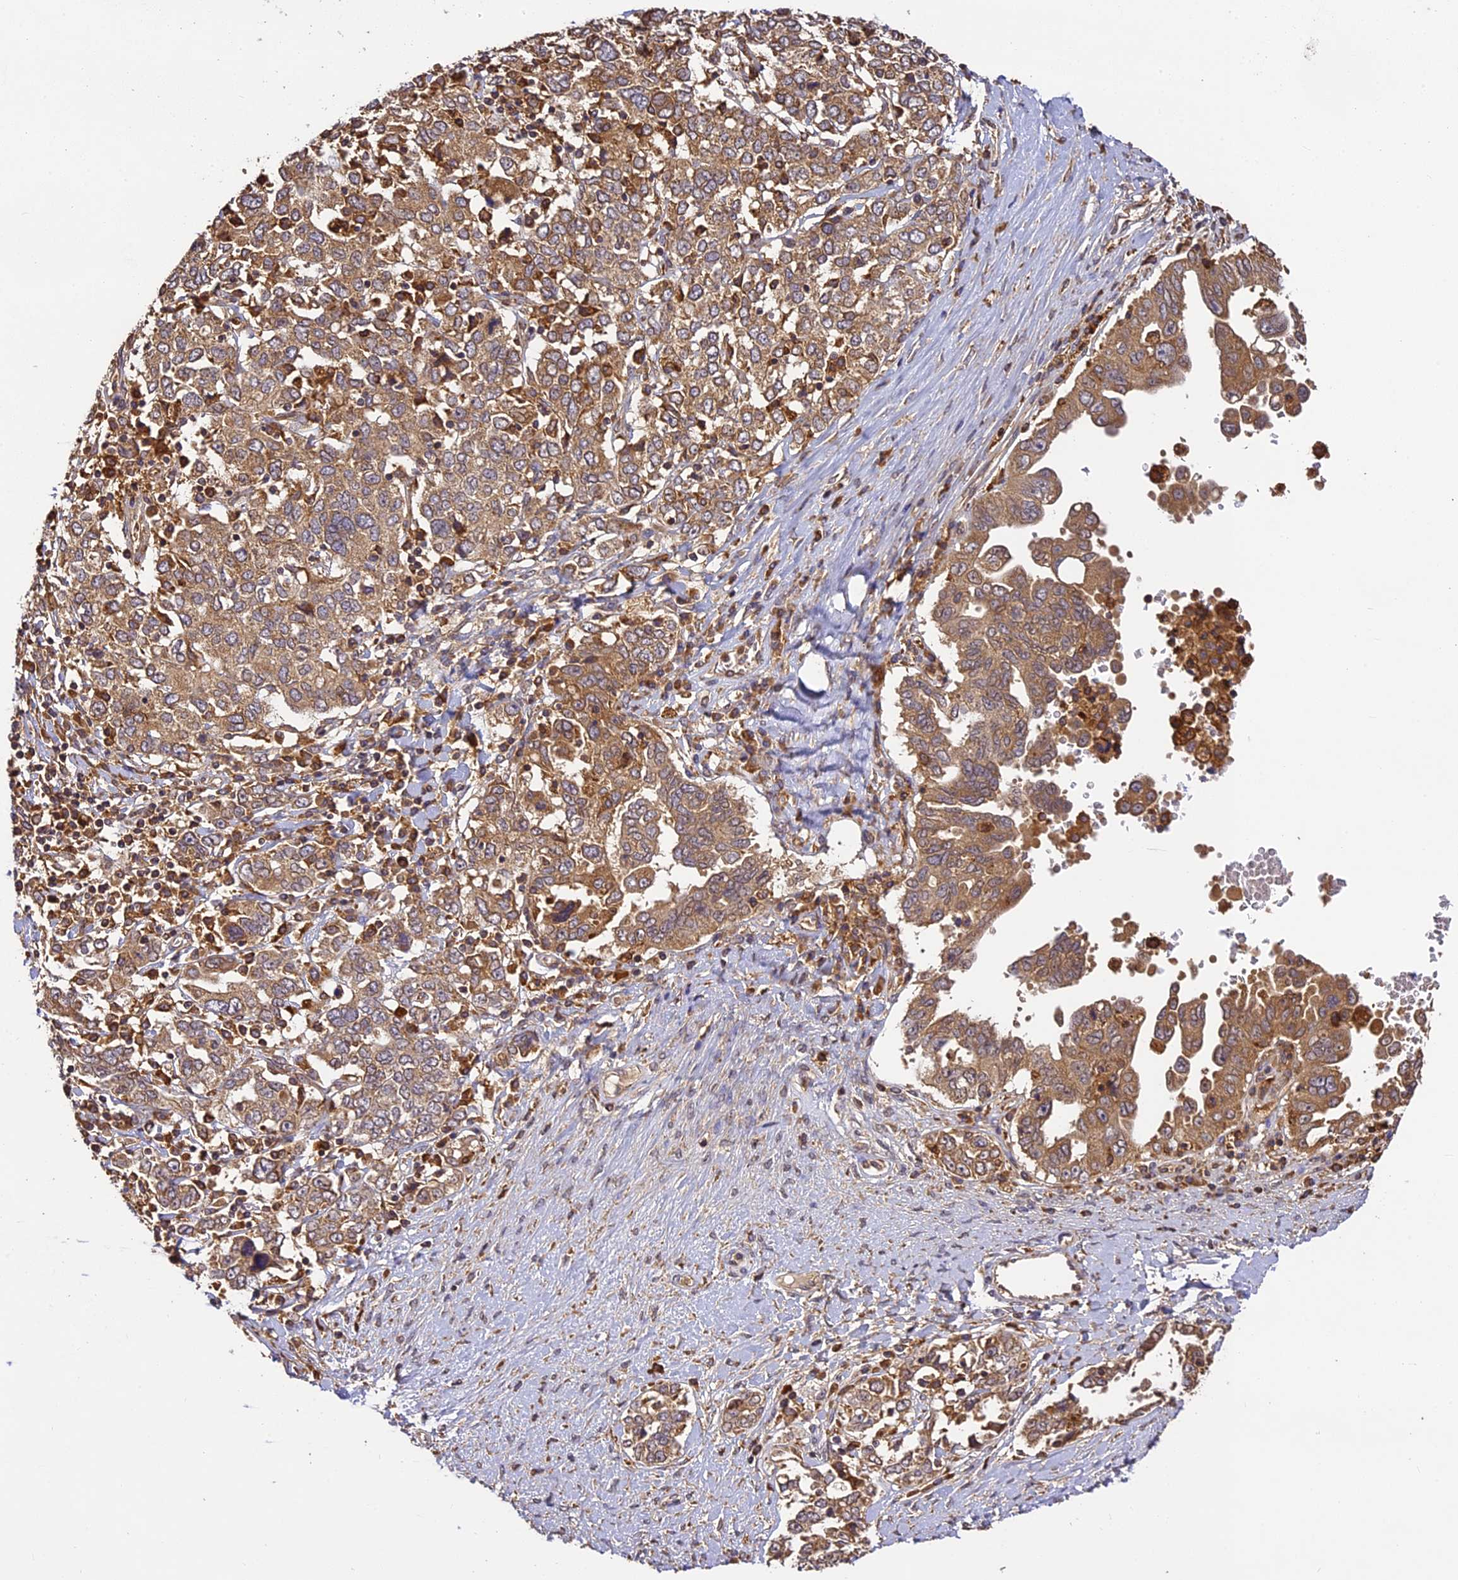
{"staining": {"intensity": "moderate", "quantity": ">75%", "location": "cytoplasmic/membranous"}, "tissue": "ovarian cancer", "cell_type": "Tumor cells", "image_type": "cancer", "snomed": [{"axis": "morphology", "description": "Carcinoma, endometroid"}, {"axis": "topography", "description": "Ovary"}], "caption": "Moderate cytoplasmic/membranous protein positivity is seen in about >75% of tumor cells in endometroid carcinoma (ovarian).", "gene": "BRAP", "patient": {"sex": "female", "age": 62}}